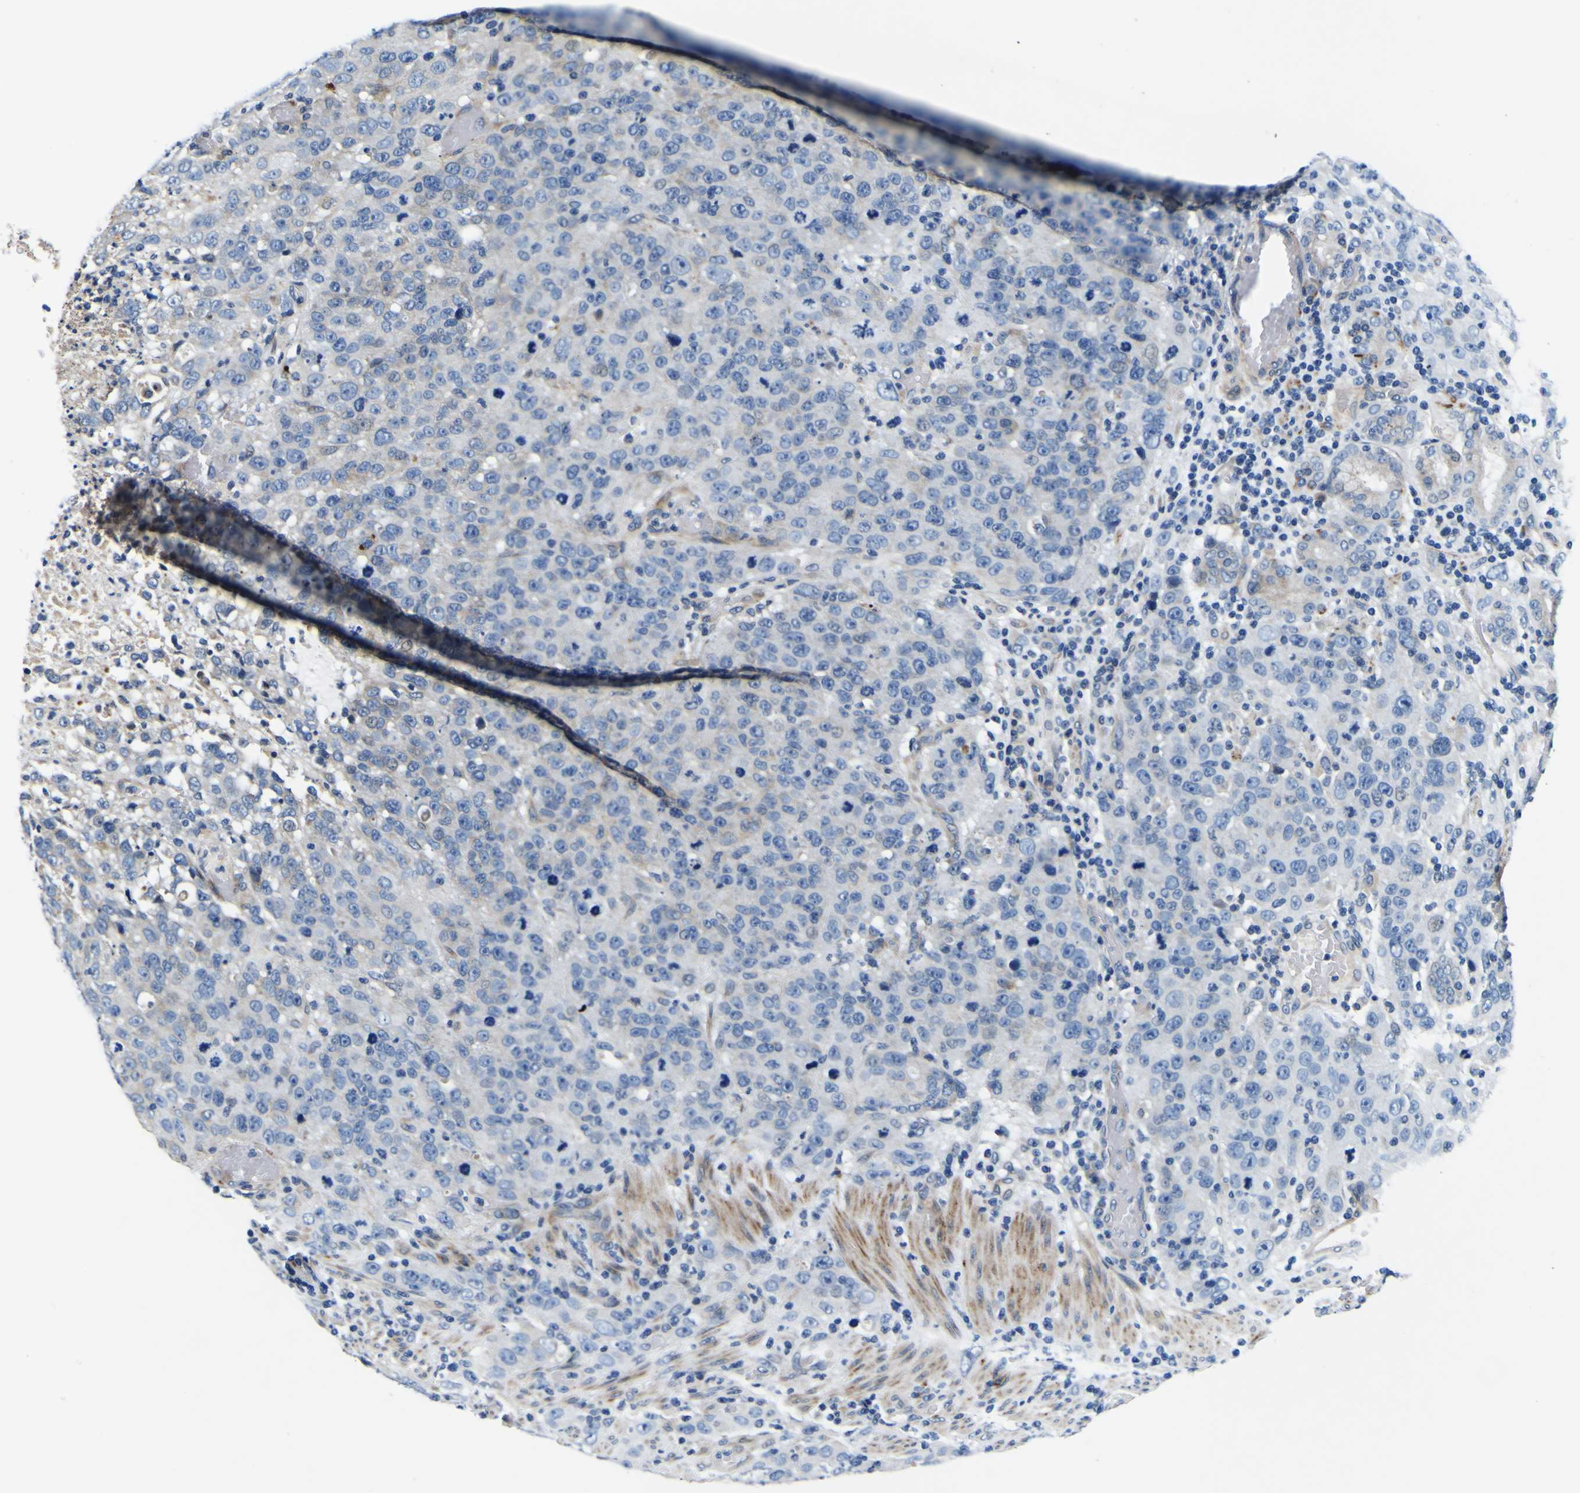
{"staining": {"intensity": "weak", "quantity": "<25%", "location": "cytoplasmic/membranous"}, "tissue": "stomach cancer", "cell_type": "Tumor cells", "image_type": "cancer", "snomed": [{"axis": "morphology", "description": "Normal tissue, NOS"}, {"axis": "morphology", "description": "Adenocarcinoma, NOS"}, {"axis": "topography", "description": "Stomach"}], "caption": "Immunohistochemistry of human stomach cancer (adenocarcinoma) reveals no expression in tumor cells.", "gene": "AGAP3", "patient": {"sex": "male", "age": 48}}